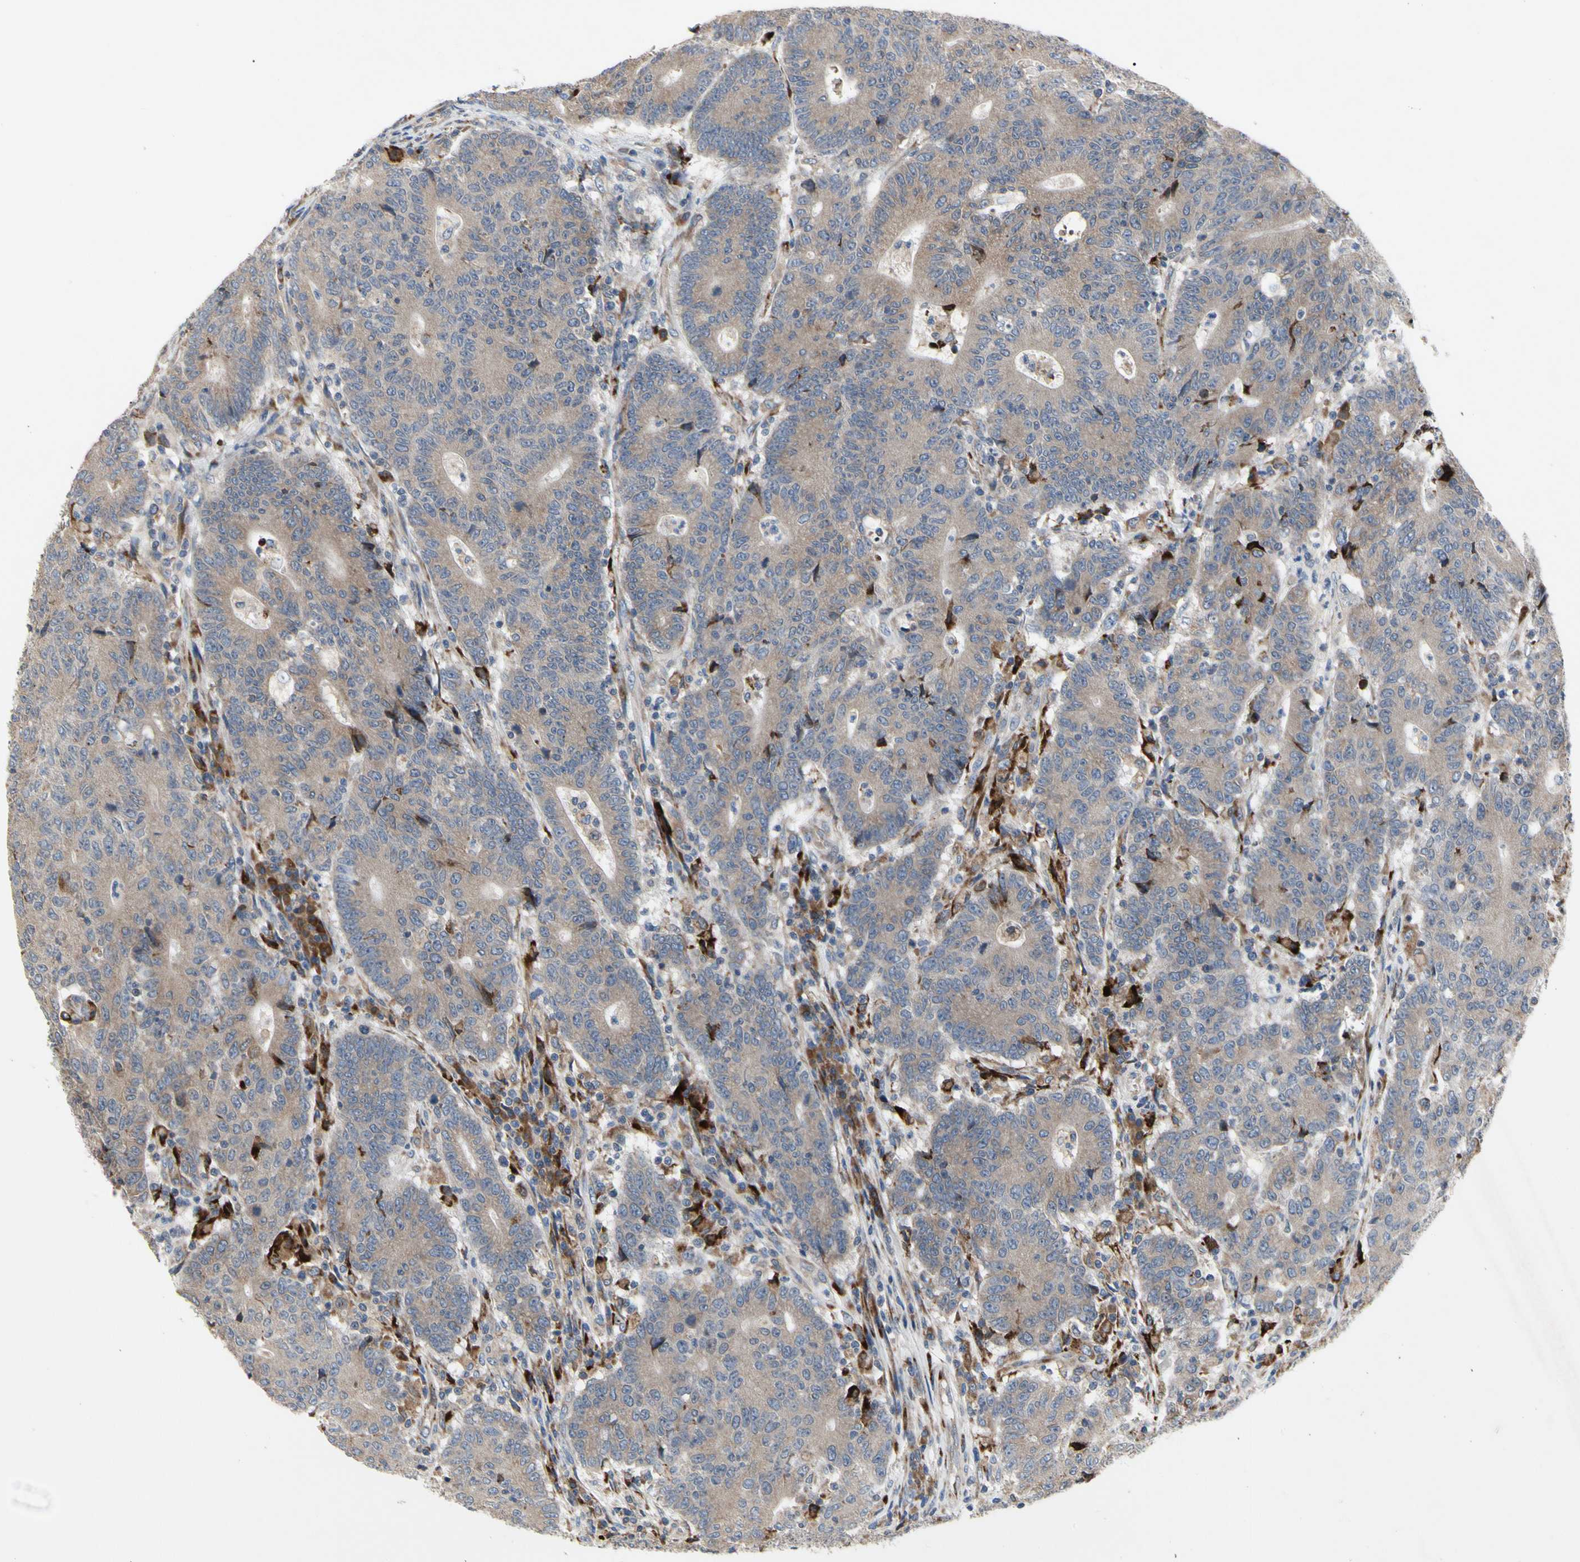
{"staining": {"intensity": "weak", "quantity": ">75%", "location": "cytoplasmic/membranous"}, "tissue": "colorectal cancer", "cell_type": "Tumor cells", "image_type": "cancer", "snomed": [{"axis": "morphology", "description": "Normal tissue, NOS"}, {"axis": "morphology", "description": "Adenocarcinoma, NOS"}, {"axis": "topography", "description": "Colon"}], "caption": "This micrograph displays immunohistochemistry (IHC) staining of colorectal cancer (adenocarcinoma), with low weak cytoplasmic/membranous expression in about >75% of tumor cells.", "gene": "MMEL1", "patient": {"sex": "female", "age": 75}}